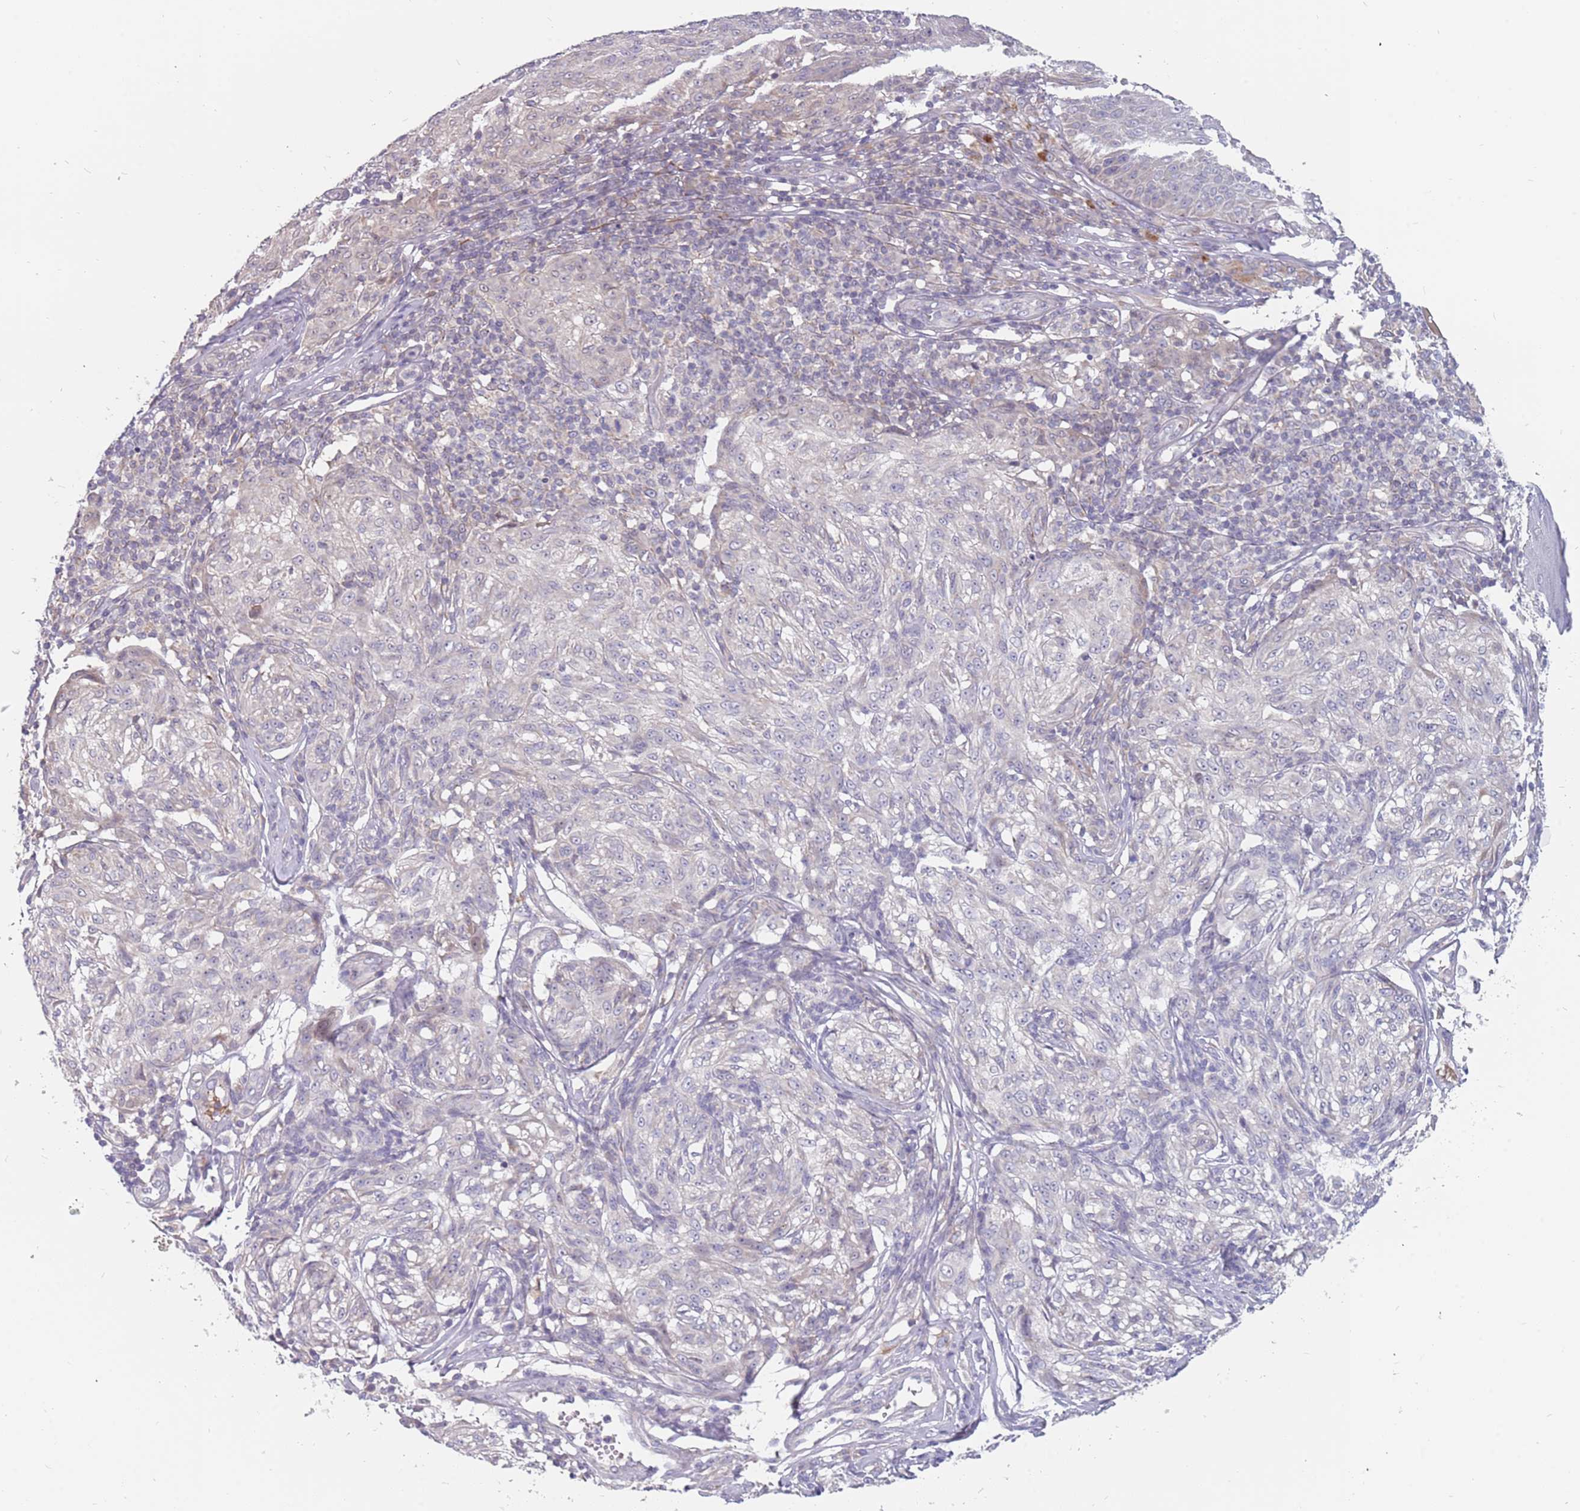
{"staining": {"intensity": "negative", "quantity": "none", "location": "none"}, "tissue": "melanoma", "cell_type": "Tumor cells", "image_type": "cancer", "snomed": [{"axis": "morphology", "description": "Malignant melanoma, NOS"}, {"axis": "topography", "description": "Skin"}], "caption": "Human melanoma stained for a protein using immunohistochemistry (IHC) reveals no staining in tumor cells.", "gene": "CMTR2", "patient": {"sex": "female", "age": 63}}